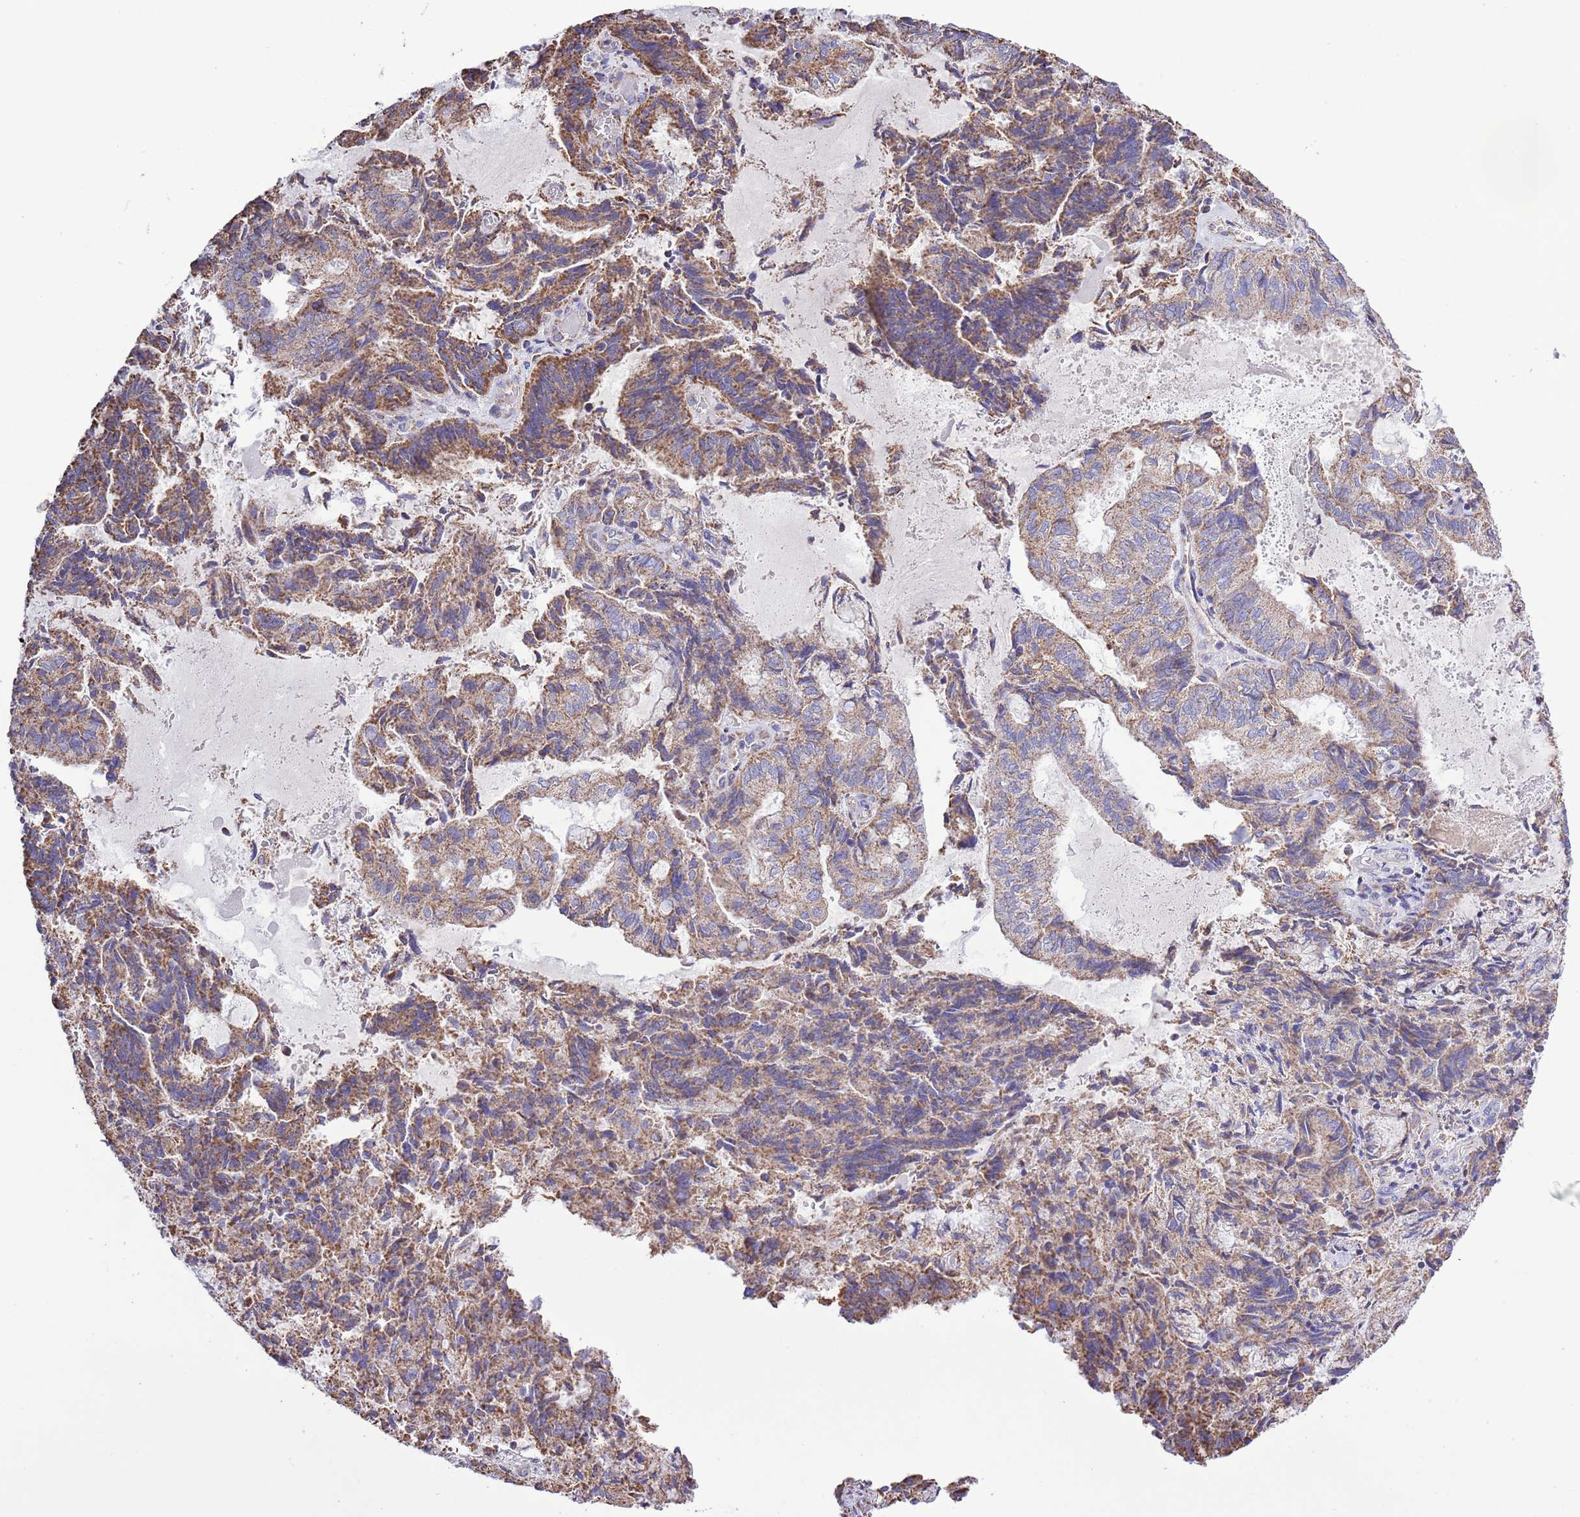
{"staining": {"intensity": "moderate", "quantity": ">75%", "location": "cytoplasmic/membranous"}, "tissue": "endometrial cancer", "cell_type": "Tumor cells", "image_type": "cancer", "snomed": [{"axis": "morphology", "description": "Adenocarcinoma, NOS"}, {"axis": "topography", "description": "Endometrium"}], "caption": "High-magnification brightfield microscopy of endometrial cancer (adenocarcinoma) stained with DAB (3,3'-diaminobenzidine) (brown) and counterstained with hematoxylin (blue). tumor cells exhibit moderate cytoplasmic/membranous staining is identified in approximately>75% of cells.", "gene": "TEKTIP1", "patient": {"sex": "female", "age": 80}}